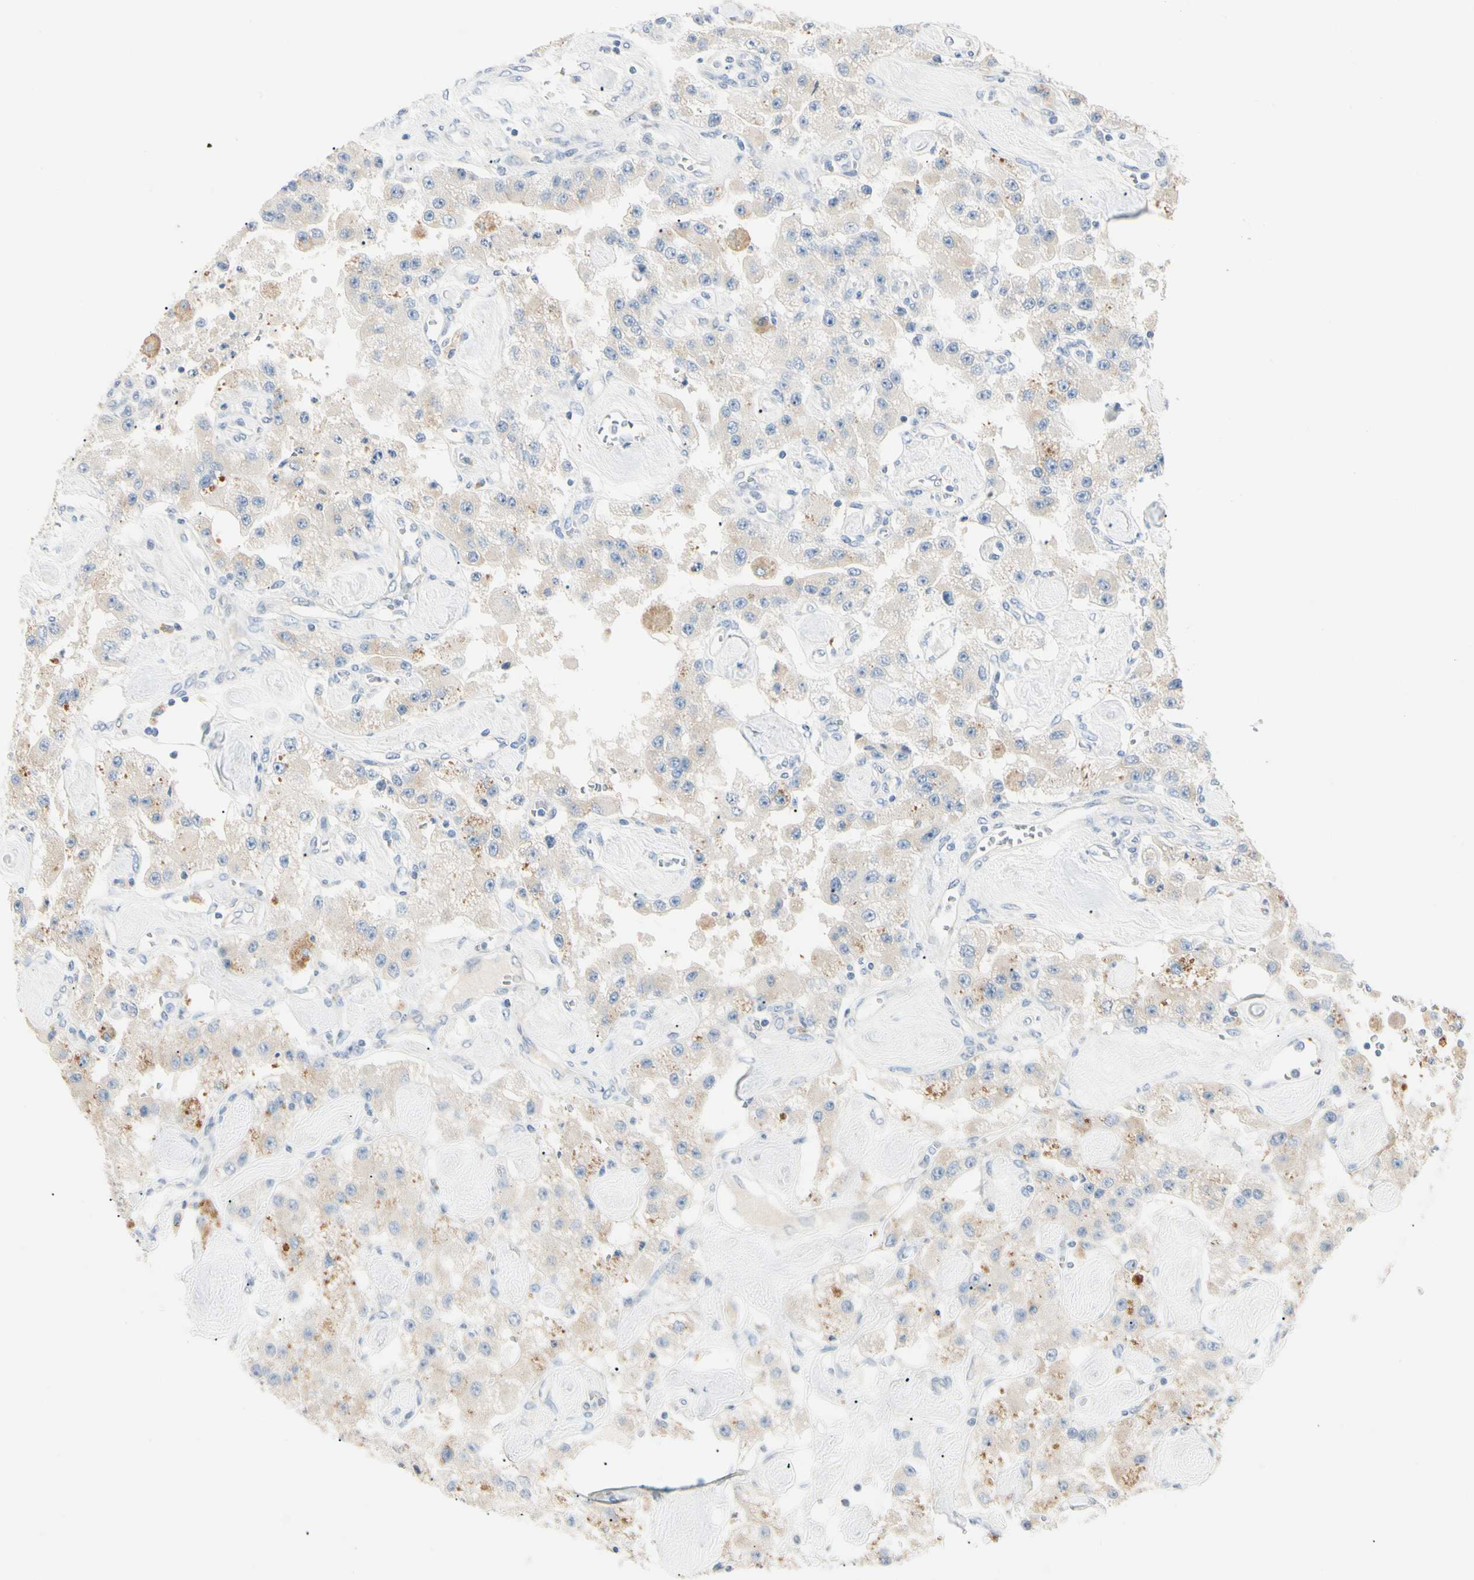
{"staining": {"intensity": "weak", "quantity": "25%-75%", "location": "cytoplasmic/membranous"}, "tissue": "carcinoid", "cell_type": "Tumor cells", "image_type": "cancer", "snomed": [{"axis": "morphology", "description": "Carcinoid, malignant, NOS"}, {"axis": "topography", "description": "Pancreas"}], "caption": "DAB (3,3'-diaminobenzidine) immunohistochemical staining of carcinoid displays weak cytoplasmic/membranous protein positivity in about 25%-75% of tumor cells.", "gene": "ALDH18A1", "patient": {"sex": "male", "age": 41}}